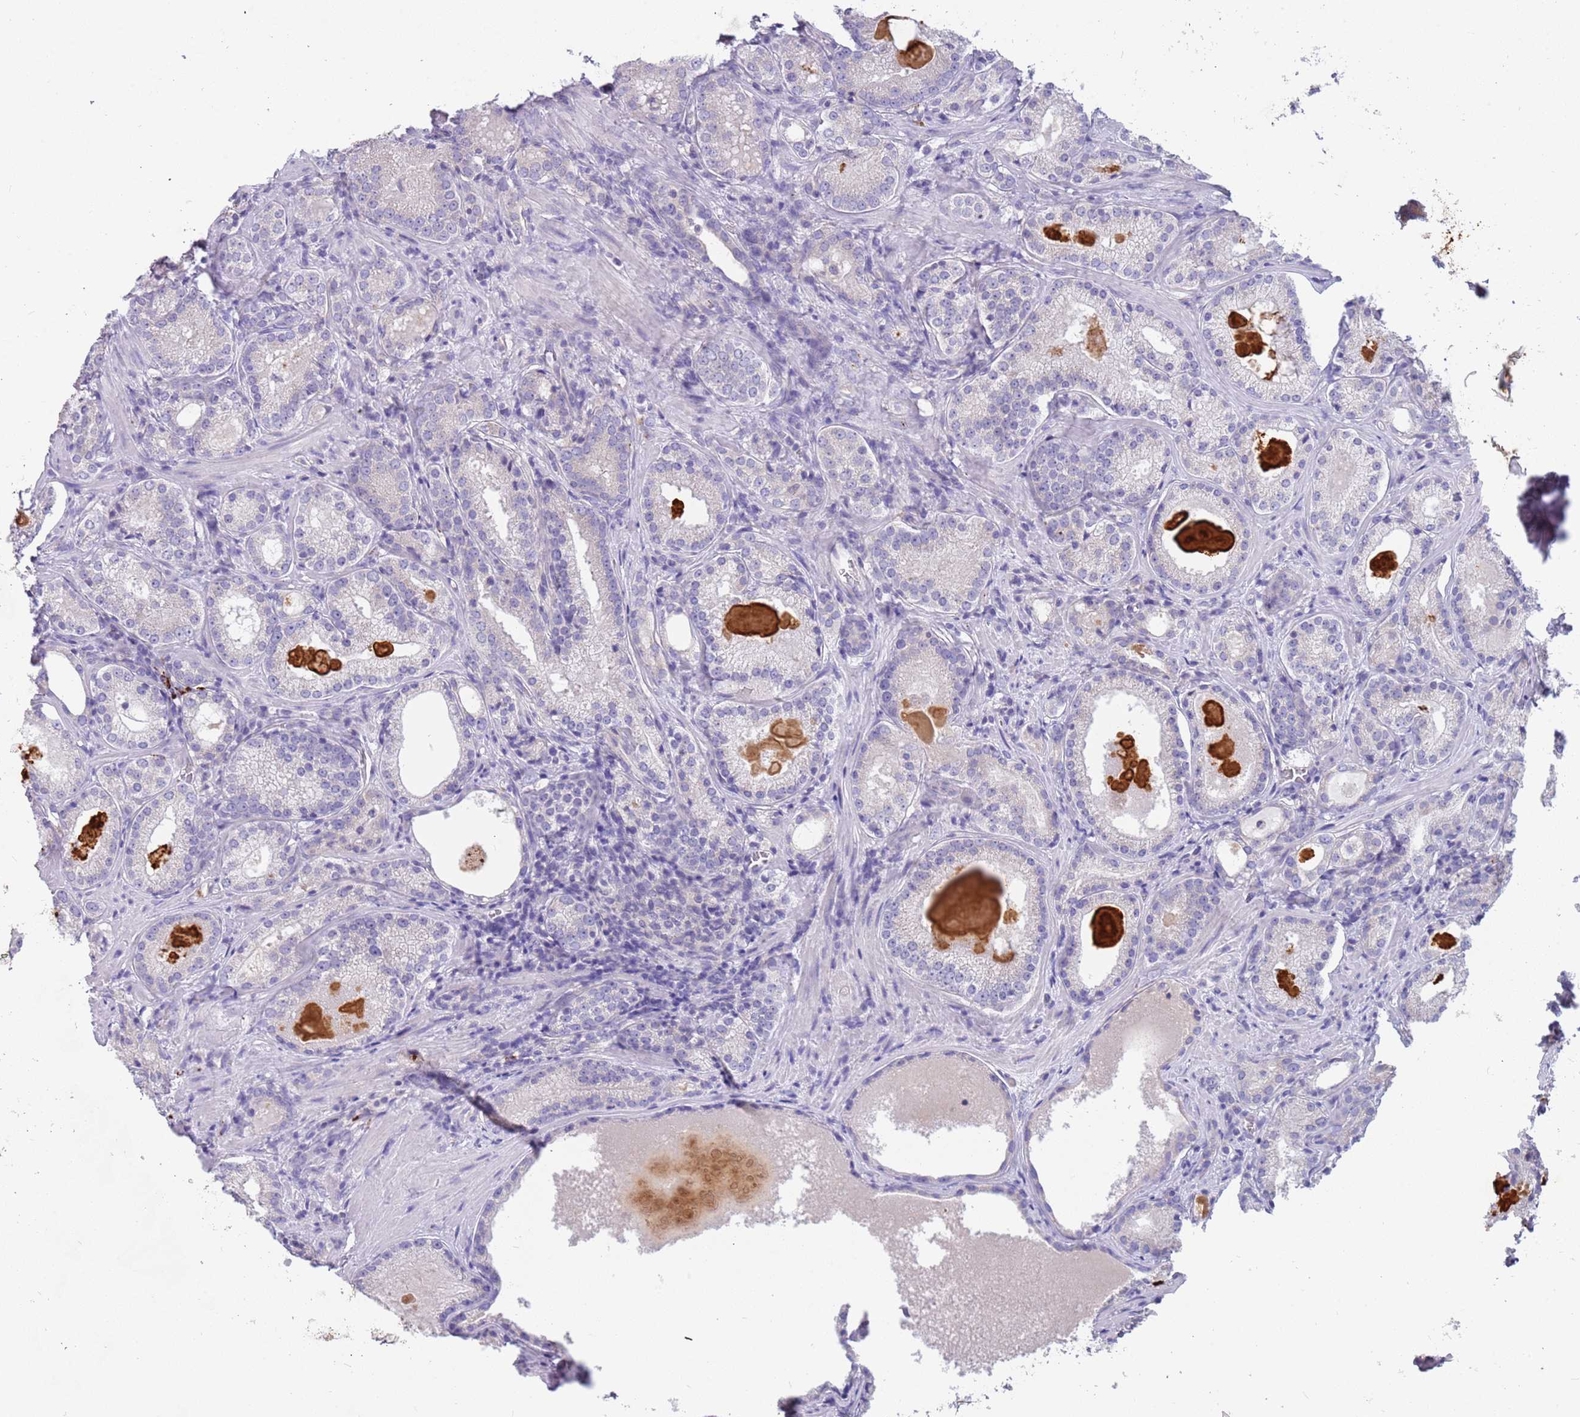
{"staining": {"intensity": "negative", "quantity": "none", "location": "none"}, "tissue": "prostate cancer", "cell_type": "Tumor cells", "image_type": "cancer", "snomed": [{"axis": "morphology", "description": "Adenocarcinoma, Low grade"}, {"axis": "topography", "description": "Prostate"}], "caption": "Immunohistochemistry (IHC) image of neoplastic tissue: prostate cancer (low-grade adenocarcinoma) stained with DAB demonstrates no significant protein positivity in tumor cells.", "gene": "RHCG", "patient": {"sex": "male", "age": 57}}